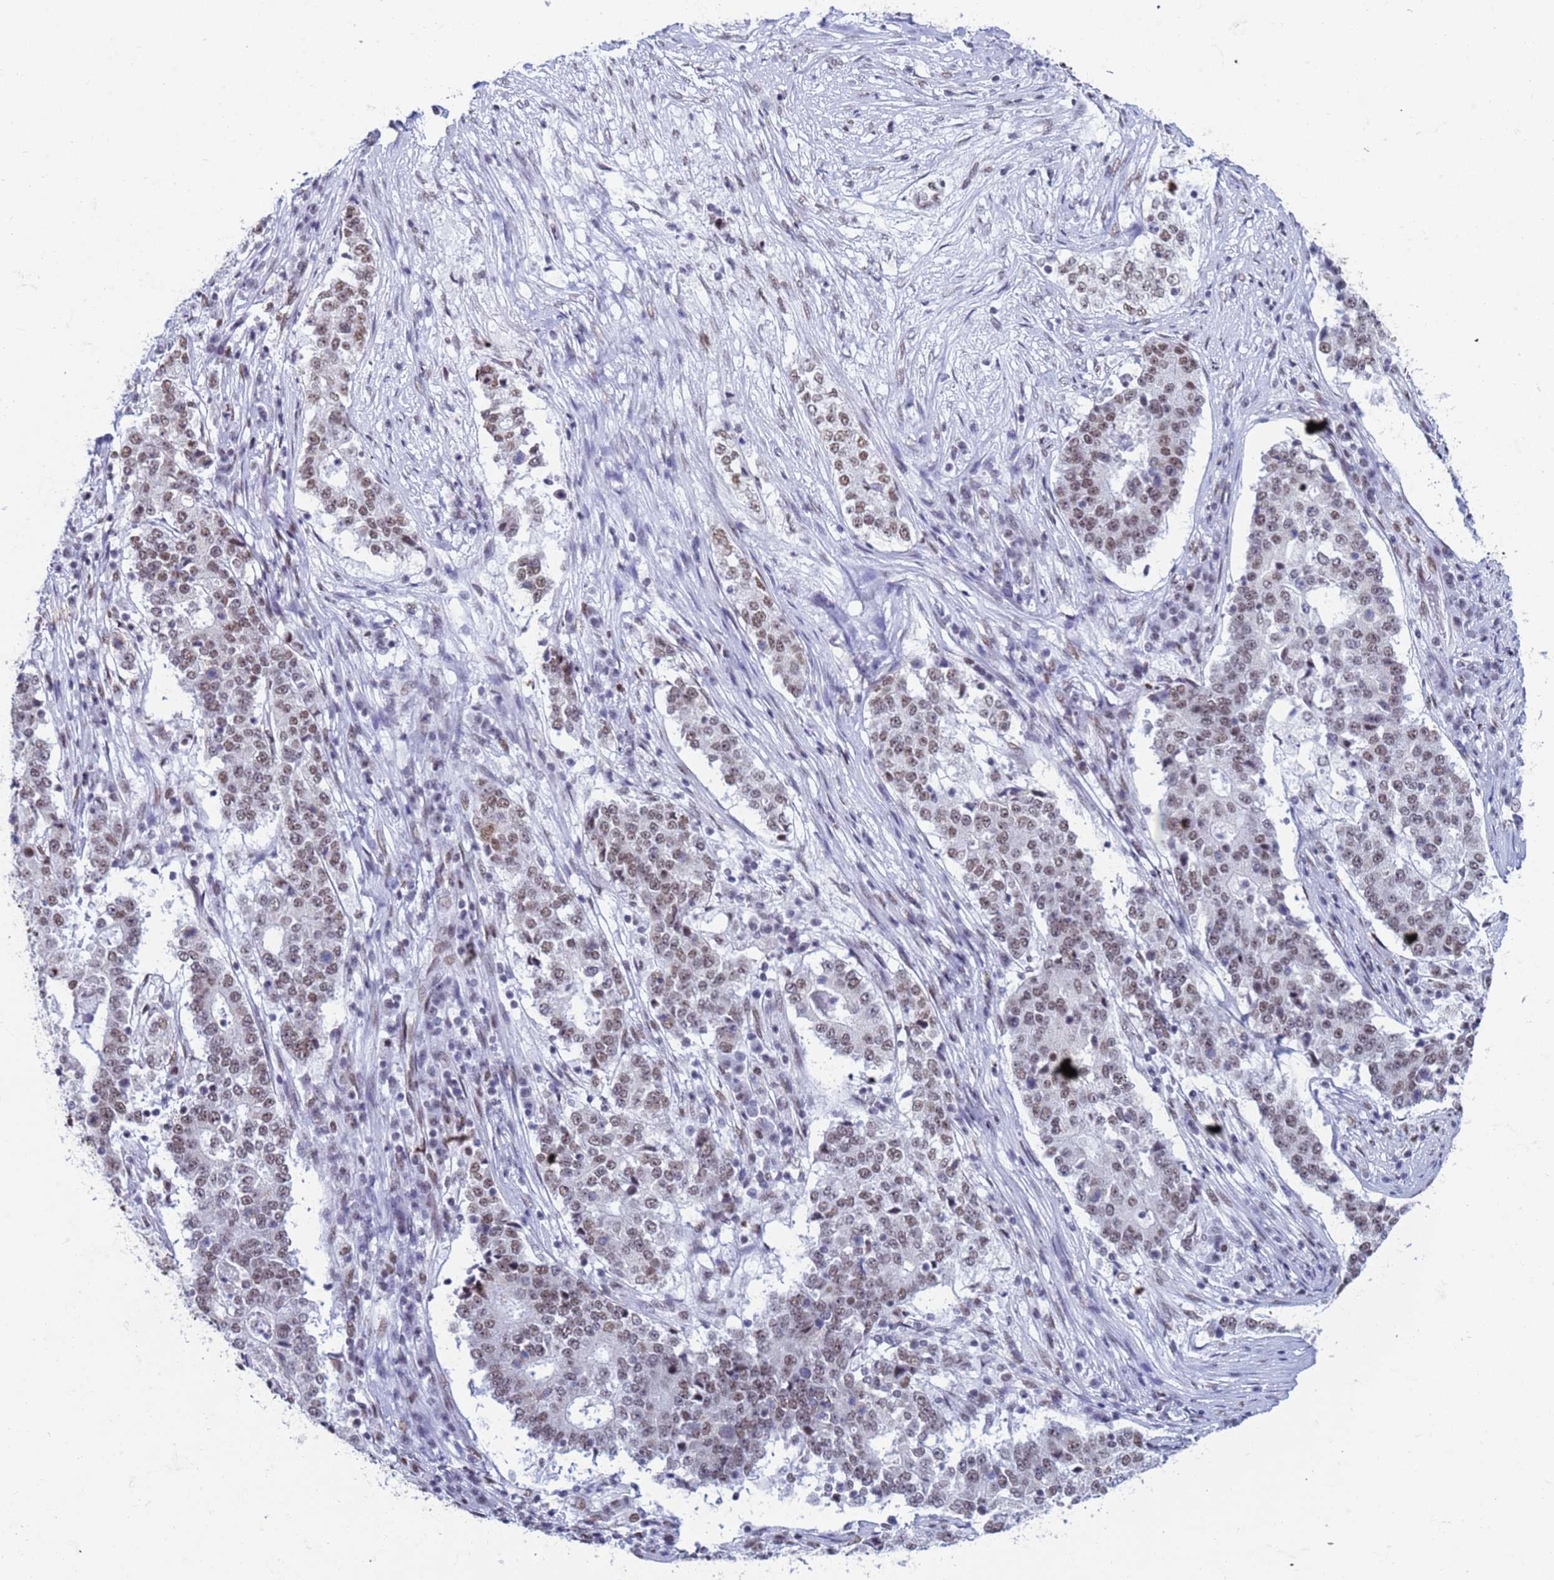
{"staining": {"intensity": "weak", "quantity": ">75%", "location": "nuclear"}, "tissue": "stomach cancer", "cell_type": "Tumor cells", "image_type": "cancer", "snomed": [{"axis": "morphology", "description": "Adenocarcinoma, NOS"}, {"axis": "topography", "description": "Stomach"}], "caption": "This image displays stomach adenocarcinoma stained with immunohistochemistry to label a protein in brown. The nuclear of tumor cells show weak positivity for the protein. Nuclei are counter-stained blue.", "gene": "FAM170B", "patient": {"sex": "male", "age": 59}}